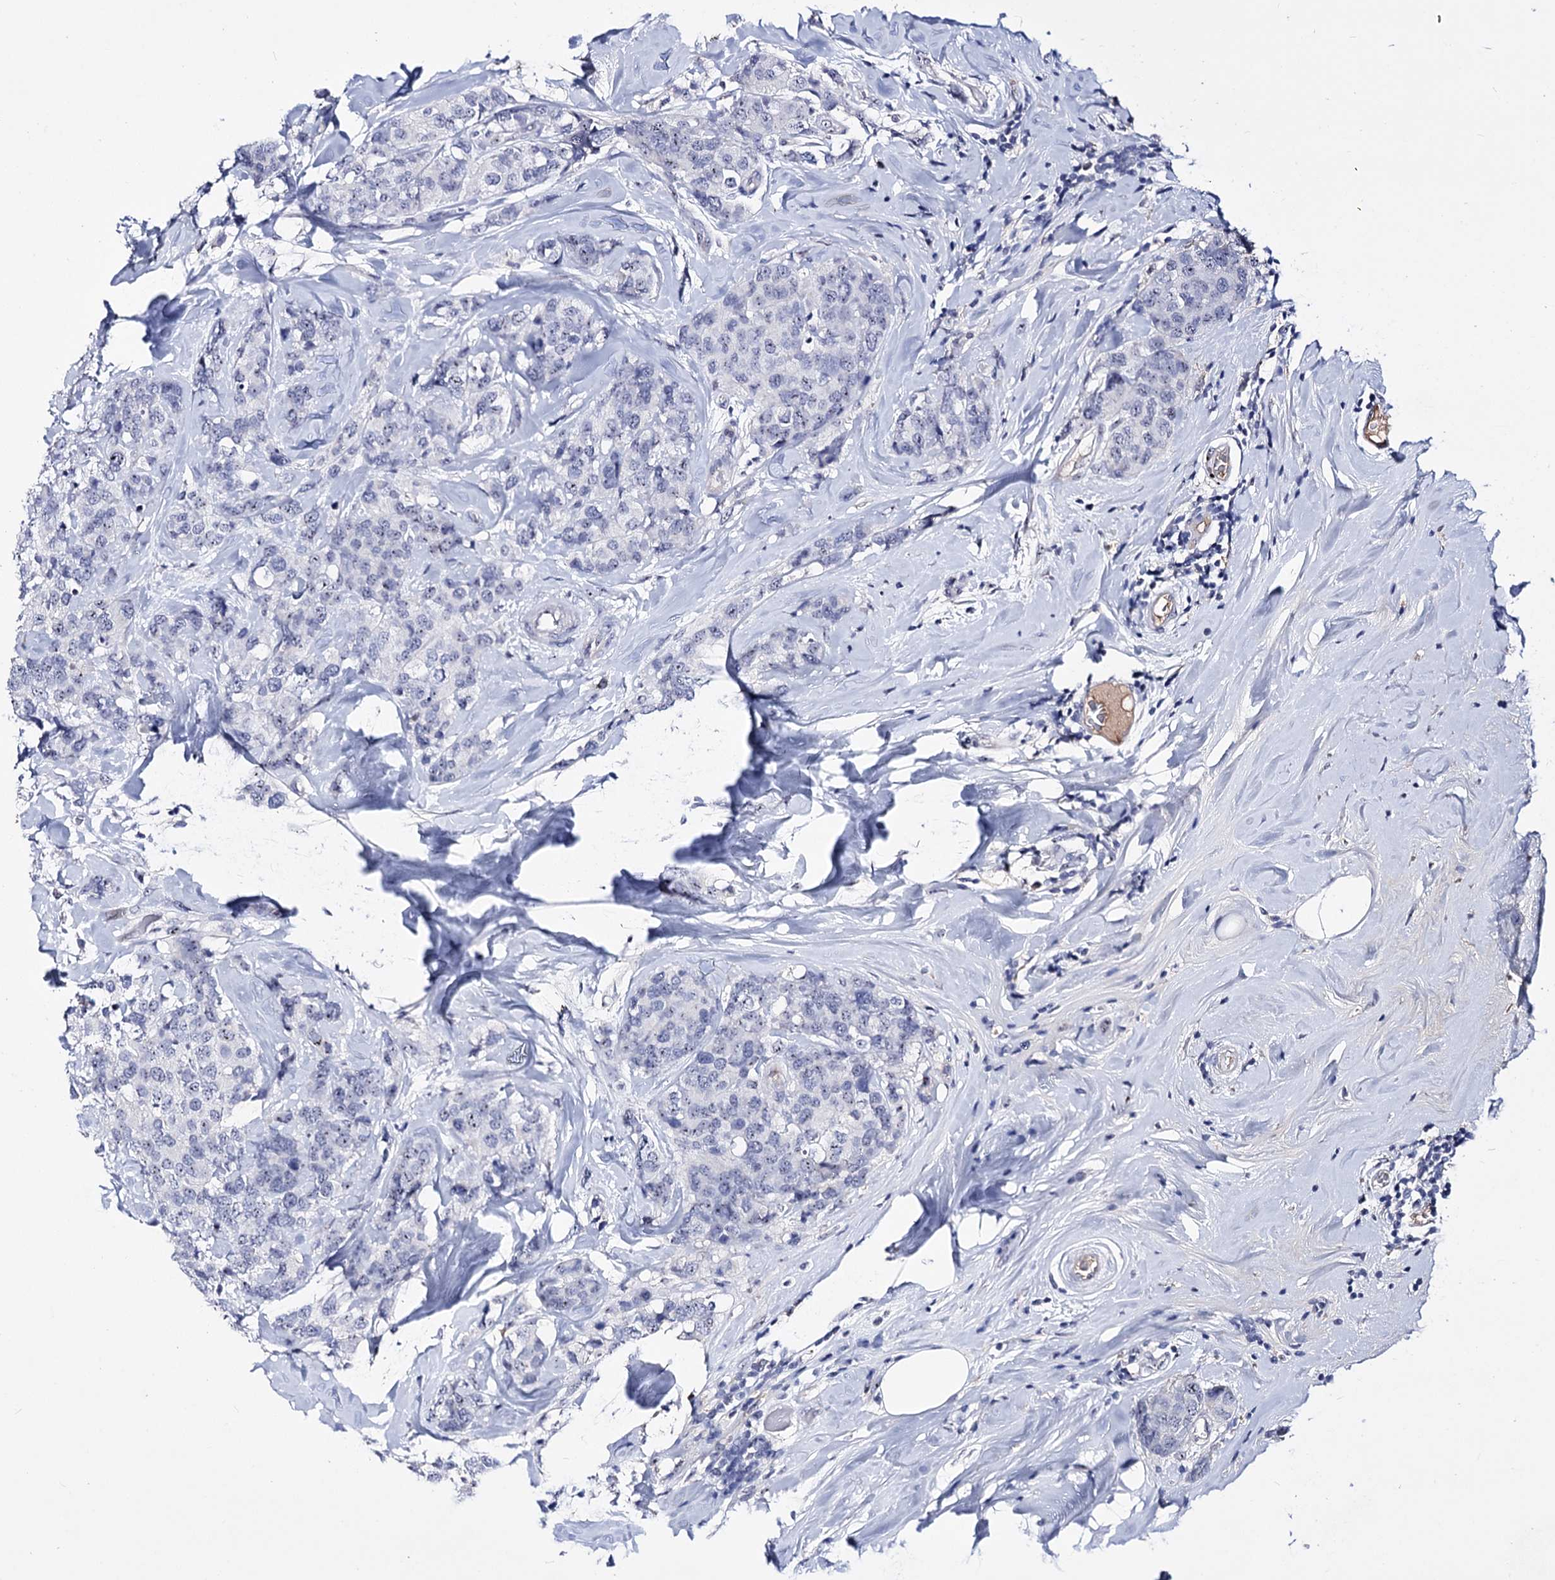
{"staining": {"intensity": "negative", "quantity": "none", "location": "none"}, "tissue": "breast cancer", "cell_type": "Tumor cells", "image_type": "cancer", "snomed": [{"axis": "morphology", "description": "Lobular carcinoma"}, {"axis": "topography", "description": "Breast"}], "caption": "Tumor cells show no significant protein expression in breast cancer (lobular carcinoma). (DAB (3,3'-diaminobenzidine) immunohistochemistry, high magnification).", "gene": "PCGF5", "patient": {"sex": "female", "age": 59}}